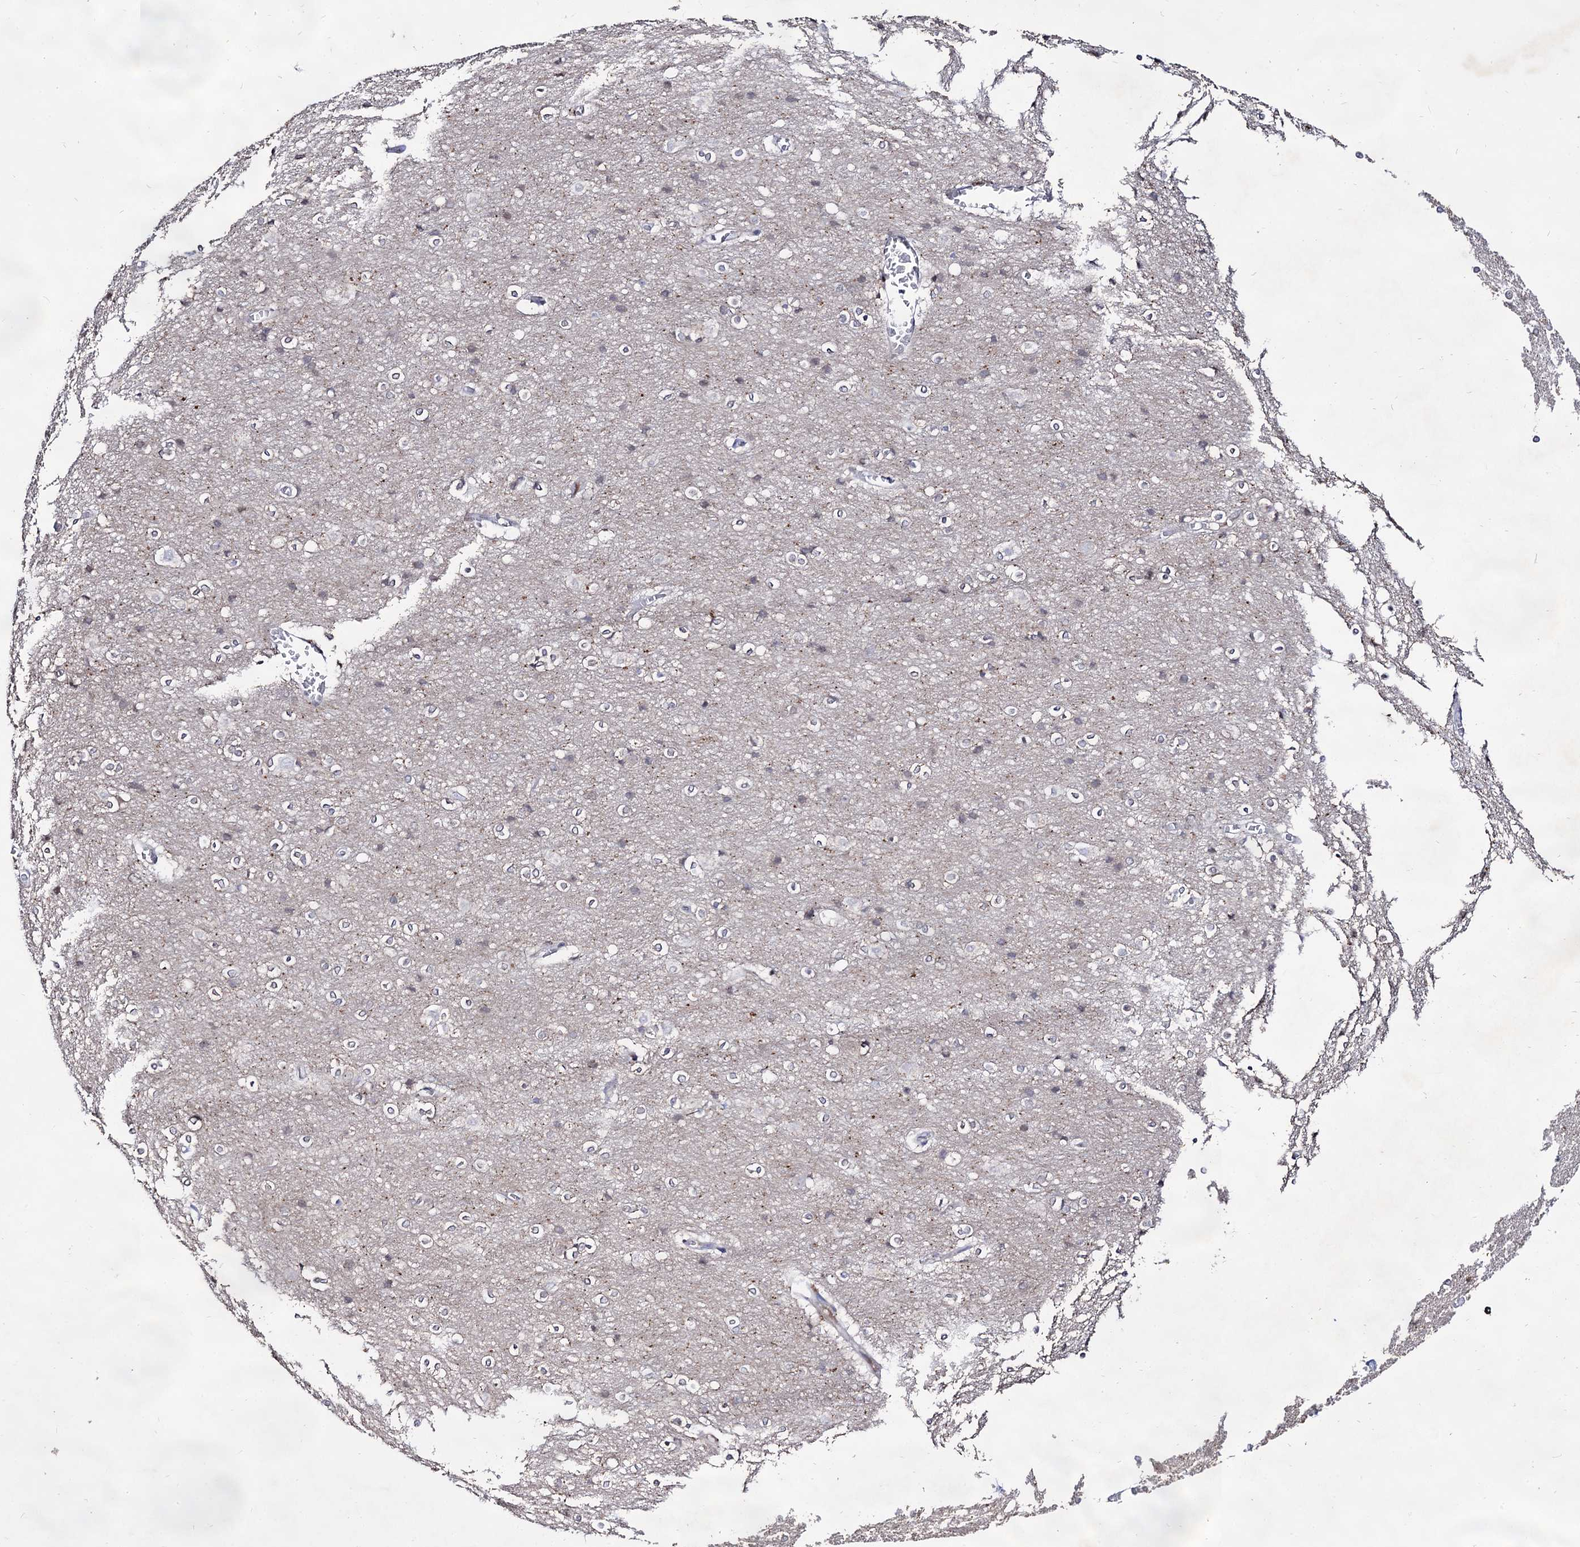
{"staining": {"intensity": "negative", "quantity": "none", "location": "none"}, "tissue": "cerebral cortex", "cell_type": "Endothelial cells", "image_type": "normal", "snomed": [{"axis": "morphology", "description": "Normal tissue, NOS"}, {"axis": "topography", "description": "Cerebral cortex"}], "caption": "Immunohistochemistry (IHC) of normal cerebral cortex displays no staining in endothelial cells.", "gene": "ARFIP2", "patient": {"sex": "male", "age": 54}}